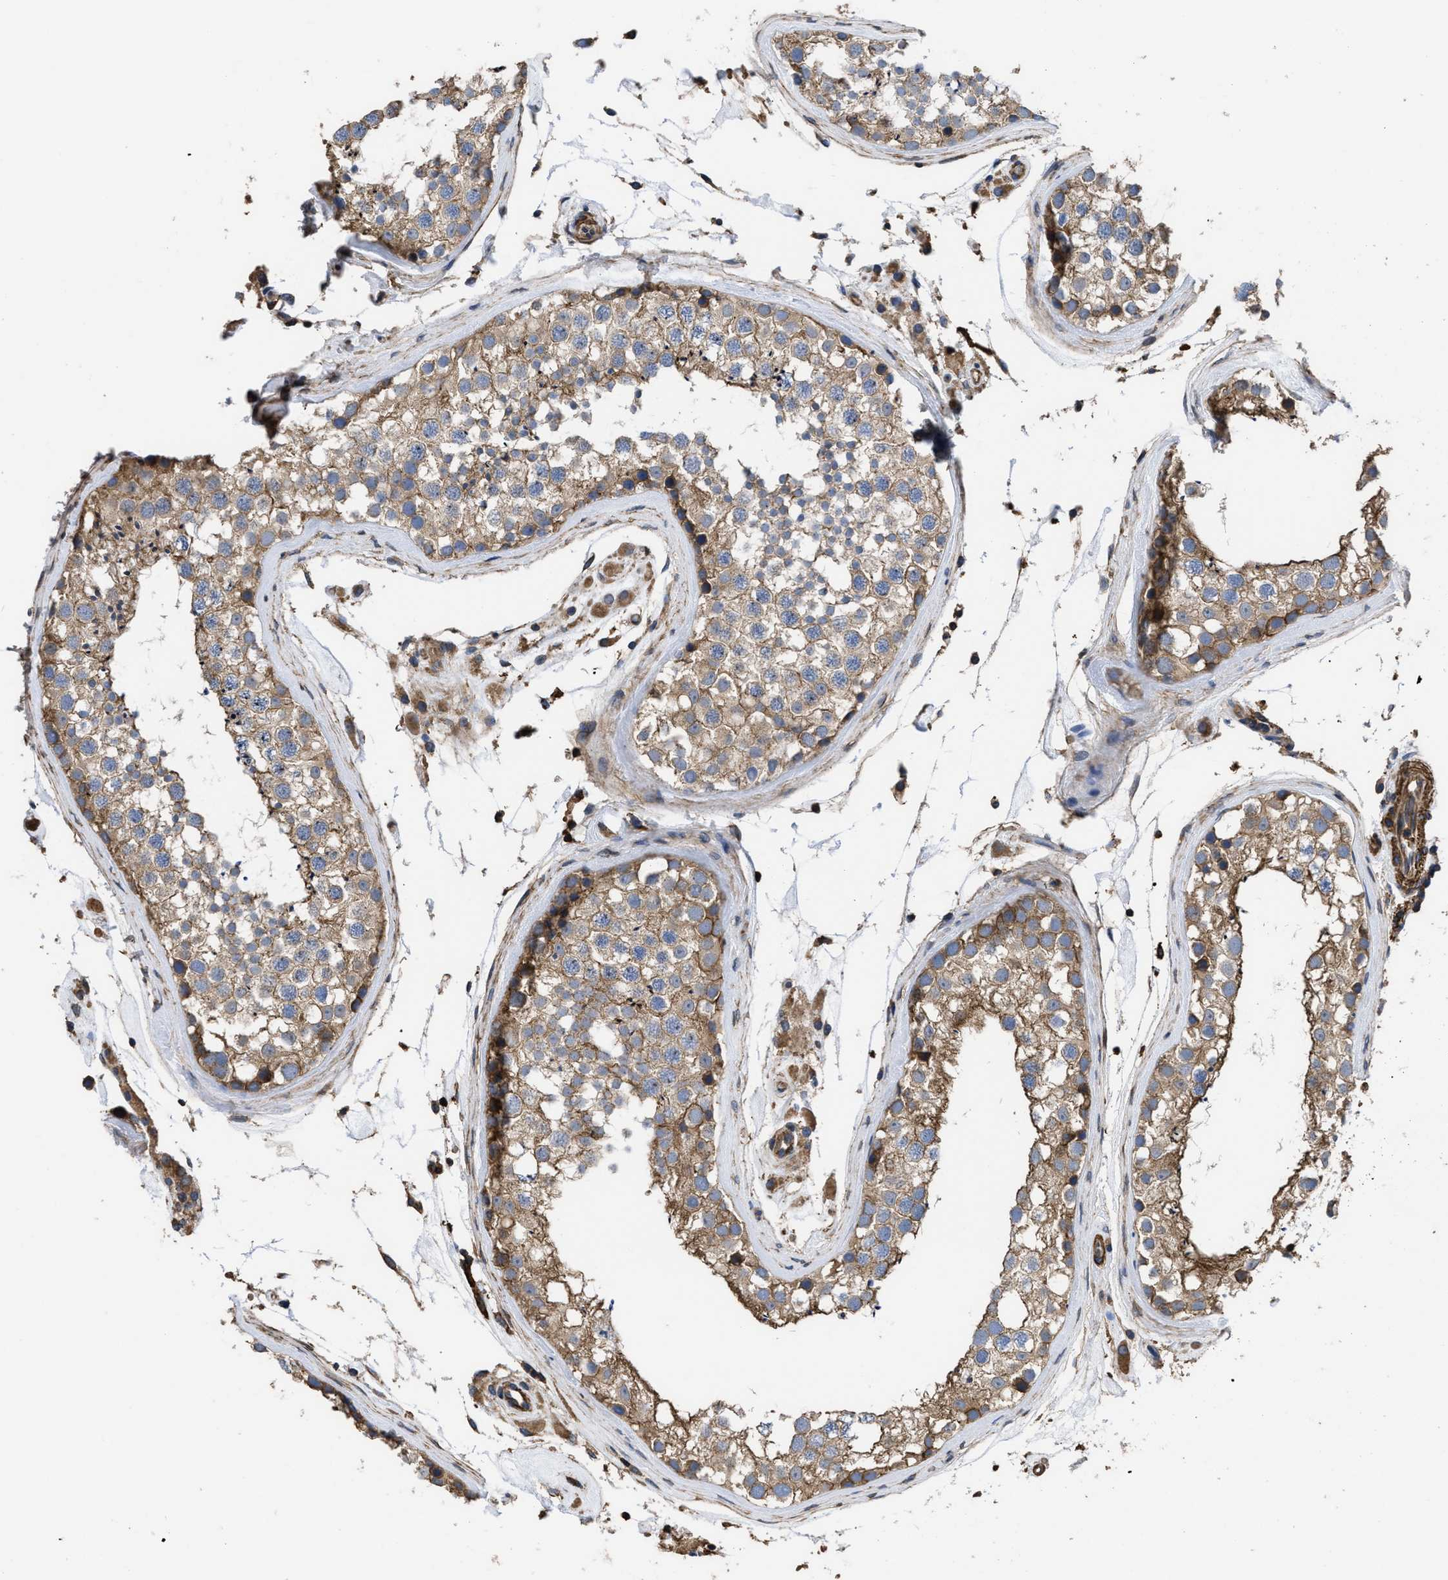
{"staining": {"intensity": "moderate", "quantity": ">75%", "location": "cytoplasmic/membranous"}, "tissue": "testis", "cell_type": "Cells in seminiferous ducts", "image_type": "normal", "snomed": [{"axis": "morphology", "description": "Normal tissue, NOS"}, {"axis": "topography", "description": "Testis"}], "caption": "DAB immunohistochemical staining of normal human testis exhibits moderate cytoplasmic/membranous protein expression in about >75% of cells in seminiferous ducts.", "gene": "SCUBE2", "patient": {"sex": "male", "age": 46}}